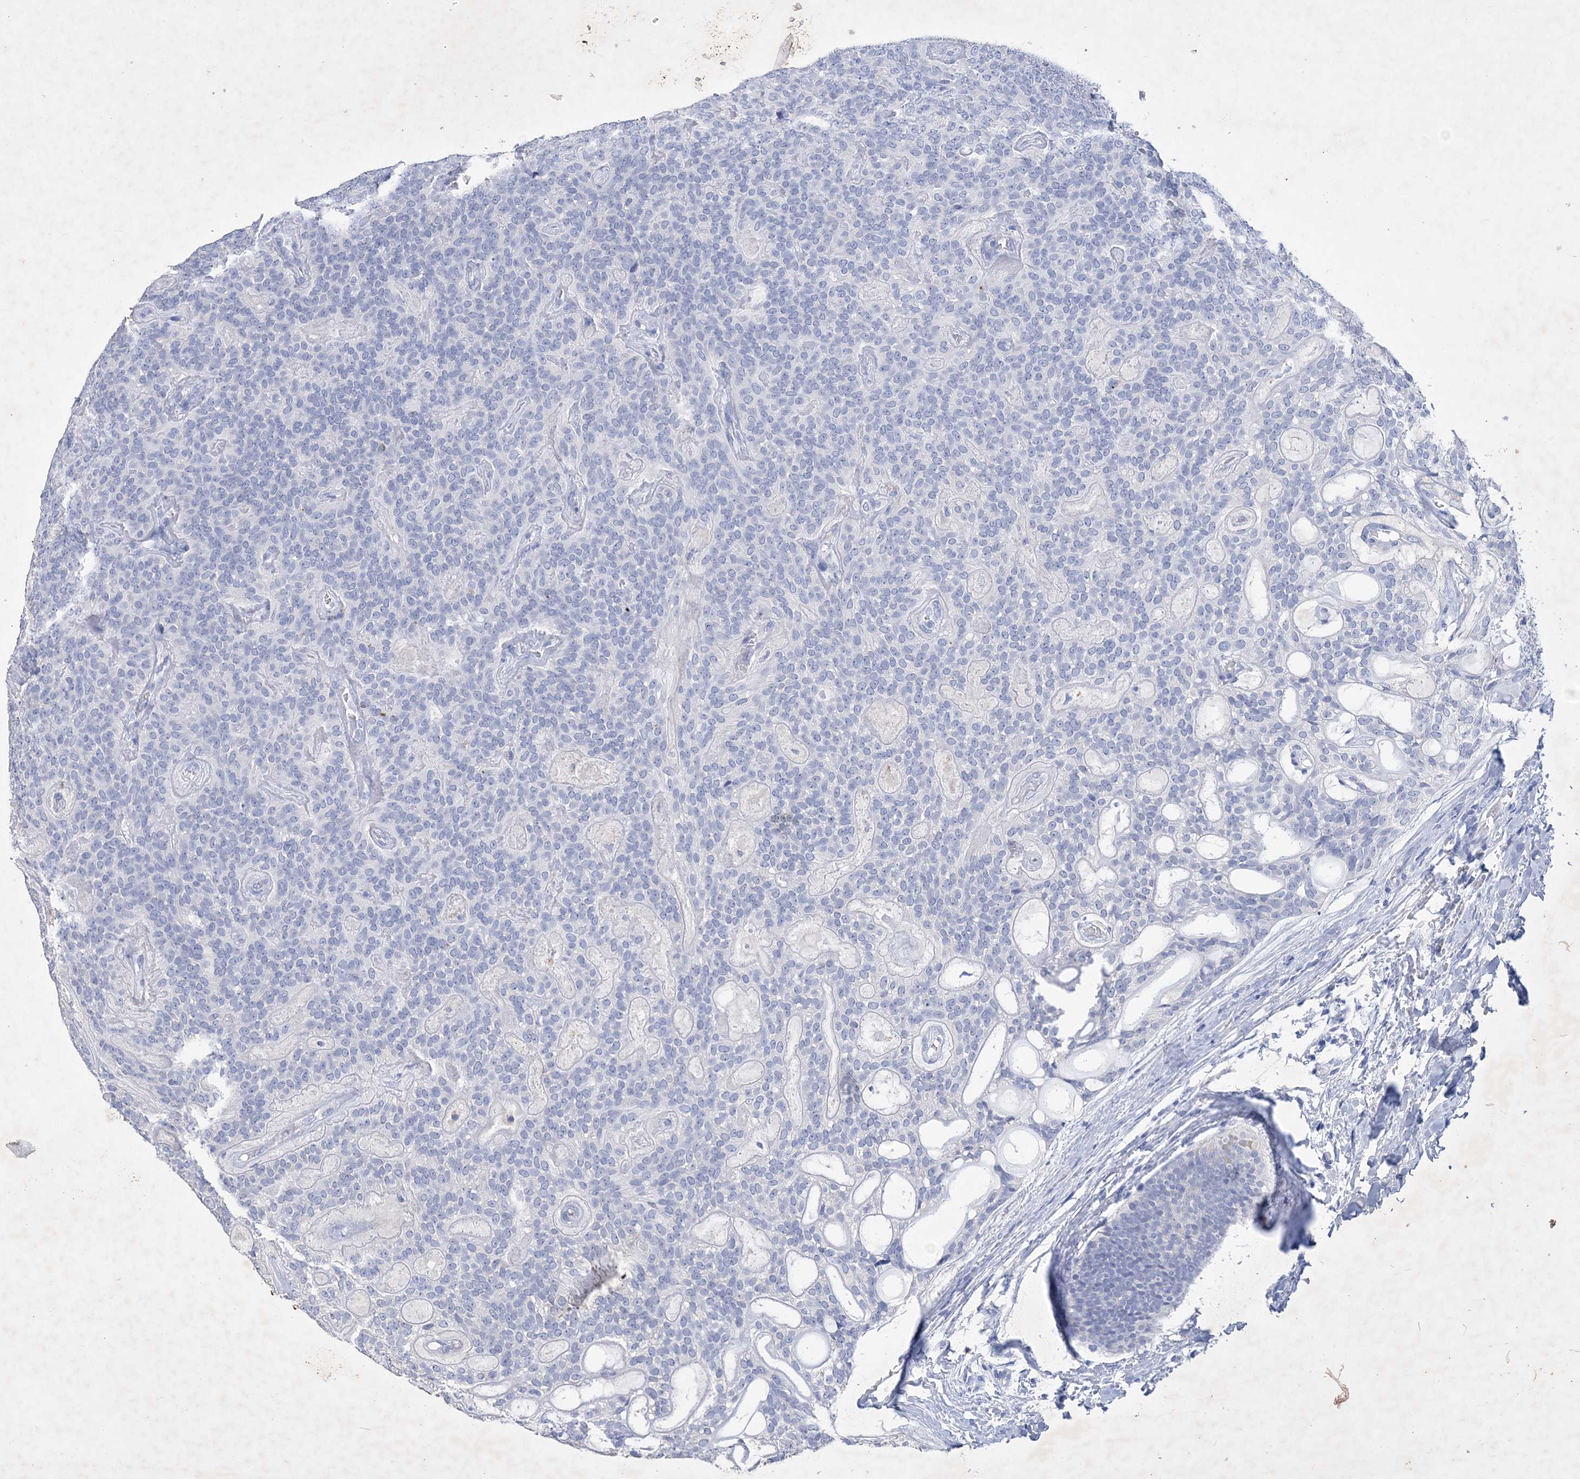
{"staining": {"intensity": "negative", "quantity": "none", "location": "none"}, "tissue": "head and neck cancer", "cell_type": "Tumor cells", "image_type": "cancer", "snomed": [{"axis": "morphology", "description": "Adenocarcinoma, NOS"}, {"axis": "topography", "description": "Head-Neck"}], "caption": "A photomicrograph of head and neck cancer (adenocarcinoma) stained for a protein demonstrates no brown staining in tumor cells.", "gene": "COPS8", "patient": {"sex": "male", "age": 66}}